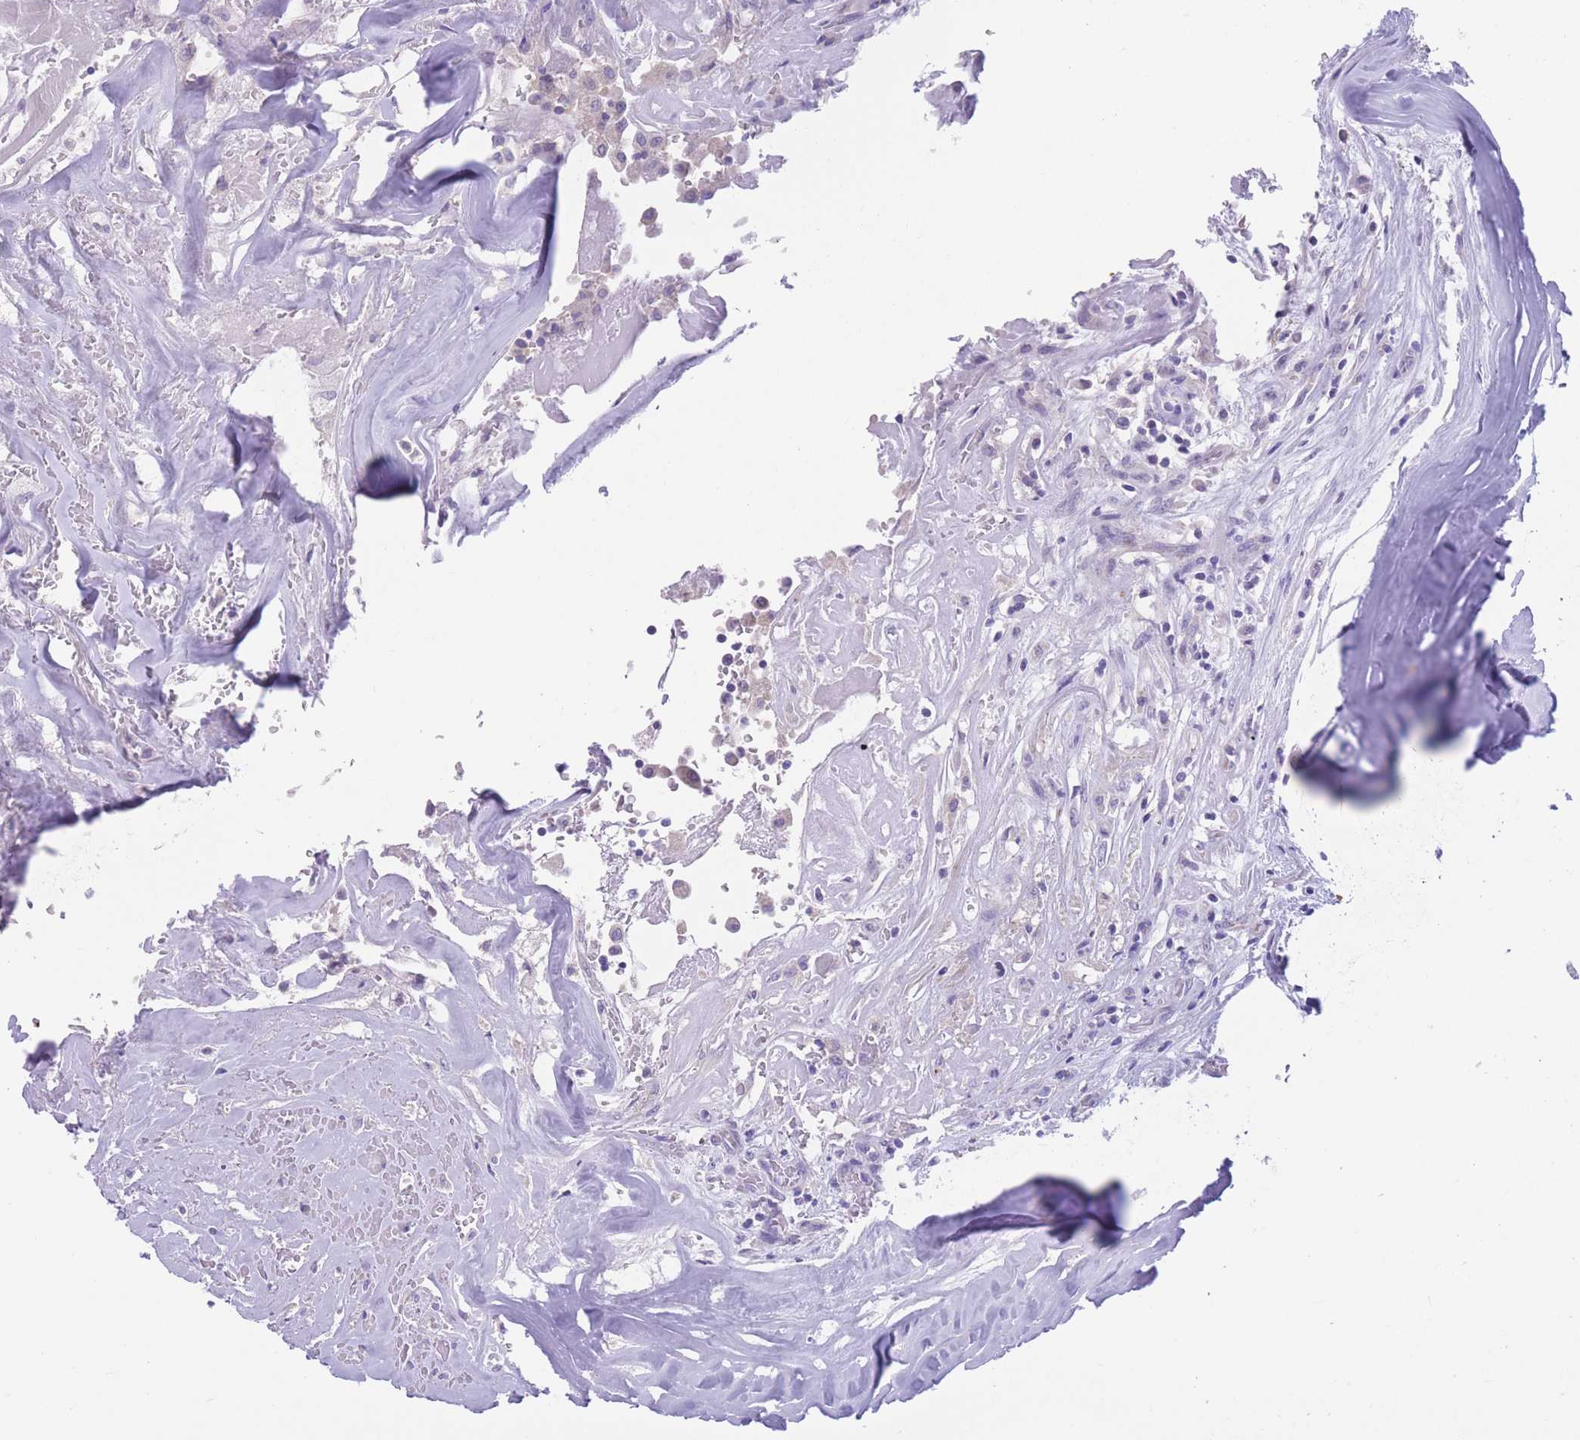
{"staining": {"intensity": "negative", "quantity": "none", "location": "none"}, "tissue": "thyroid cancer", "cell_type": "Tumor cells", "image_type": "cancer", "snomed": [{"axis": "morphology", "description": "Papillary adenocarcinoma, NOS"}, {"axis": "topography", "description": "Thyroid gland"}], "caption": "The photomicrograph displays no staining of tumor cells in thyroid papillary adenocarcinoma.", "gene": "DPYD", "patient": {"sex": "female", "age": 59}}